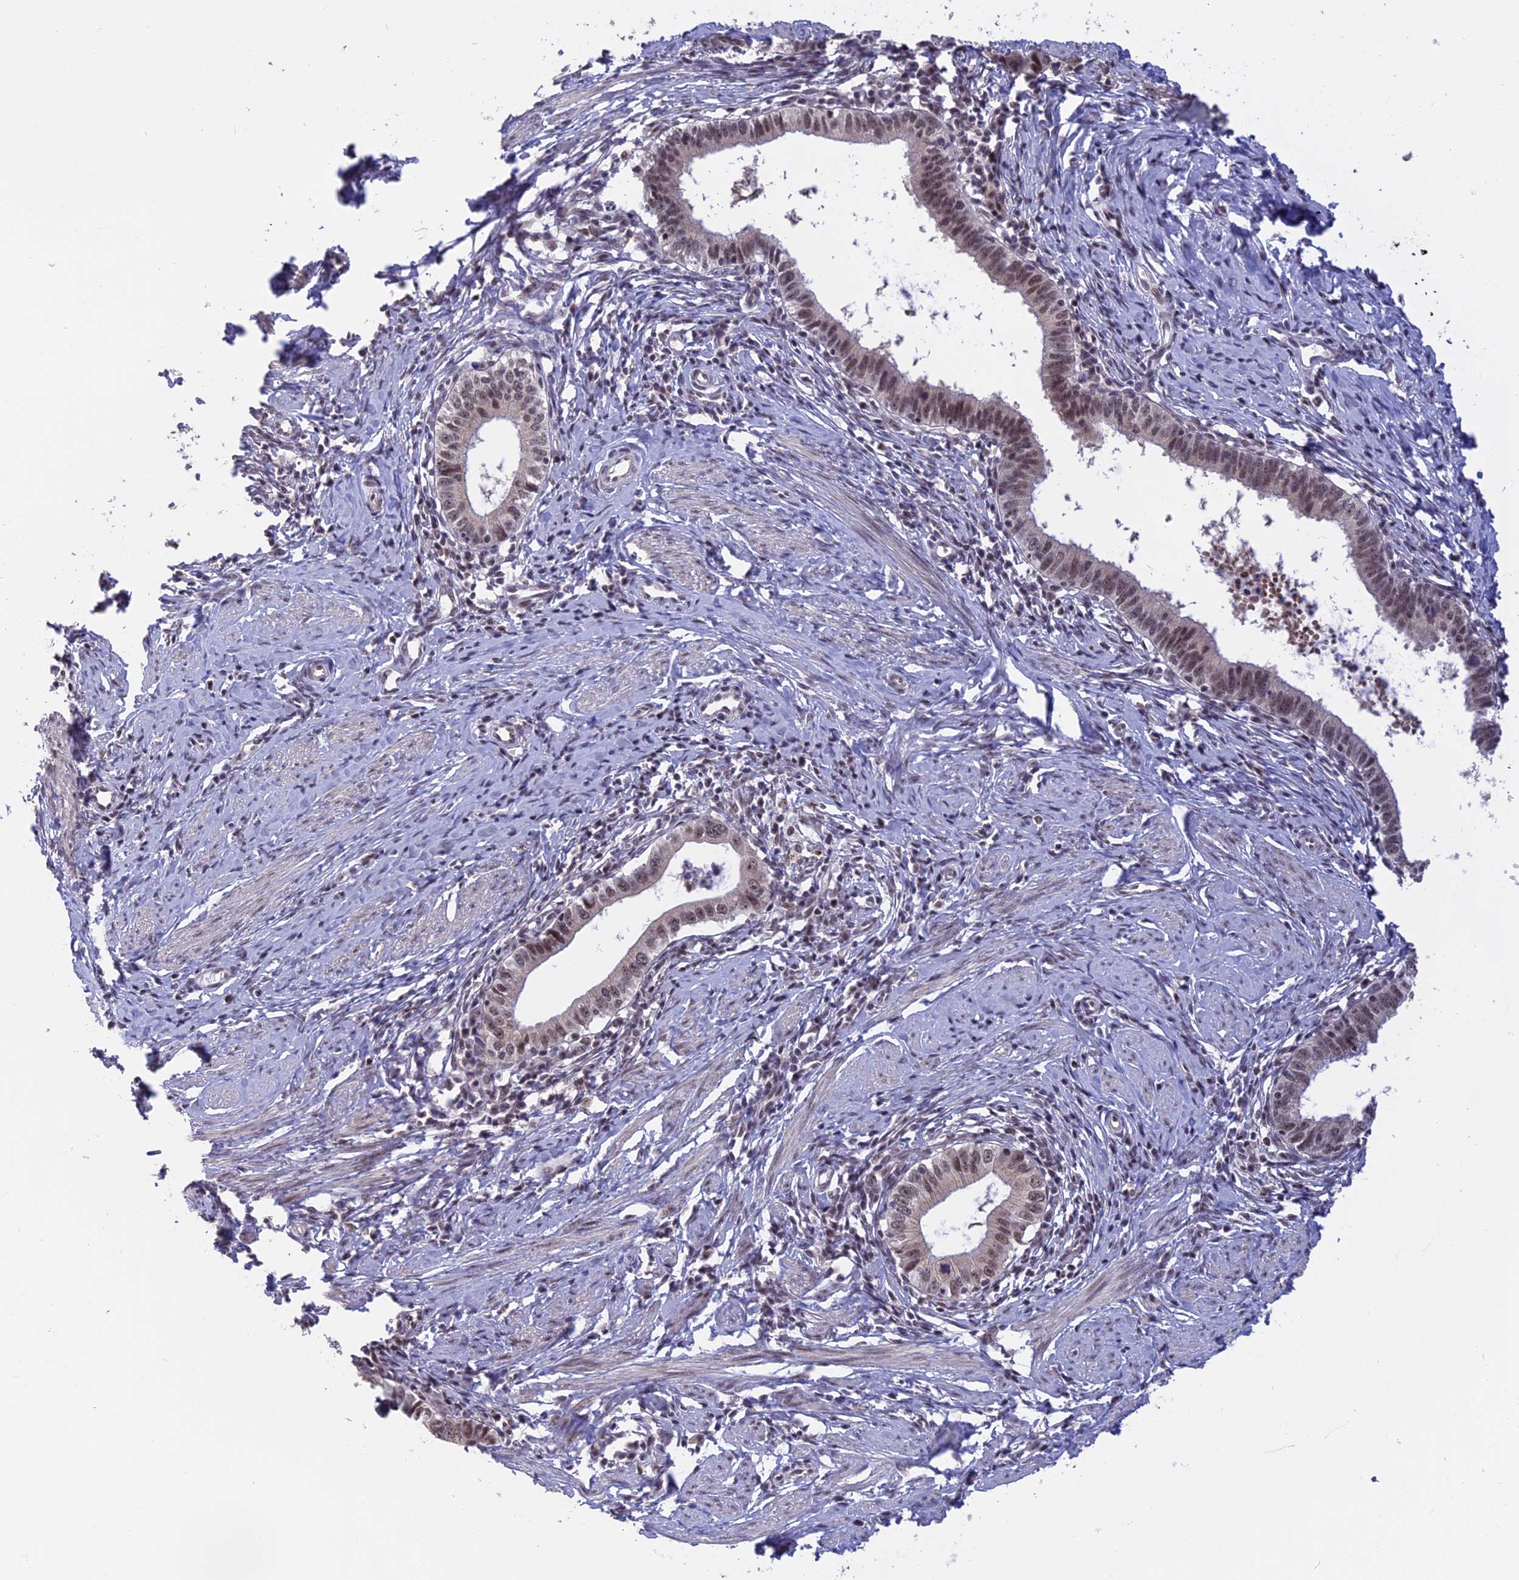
{"staining": {"intensity": "weak", "quantity": ">75%", "location": "nuclear"}, "tissue": "cervical cancer", "cell_type": "Tumor cells", "image_type": "cancer", "snomed": [{"axis": "morphology", "description": "Adenocarcinoma, NOS"}, {"axis": "topography", "description": "Cervix"}], "caption": "Immunohistochemical staining of human adenocarcinoma (cervical) reveals low levels of weak nuclear protein staining in approximately >75% of tumor cells.", "gene": "POLR2C", "patient": {"sex": "female", "age": 36}}